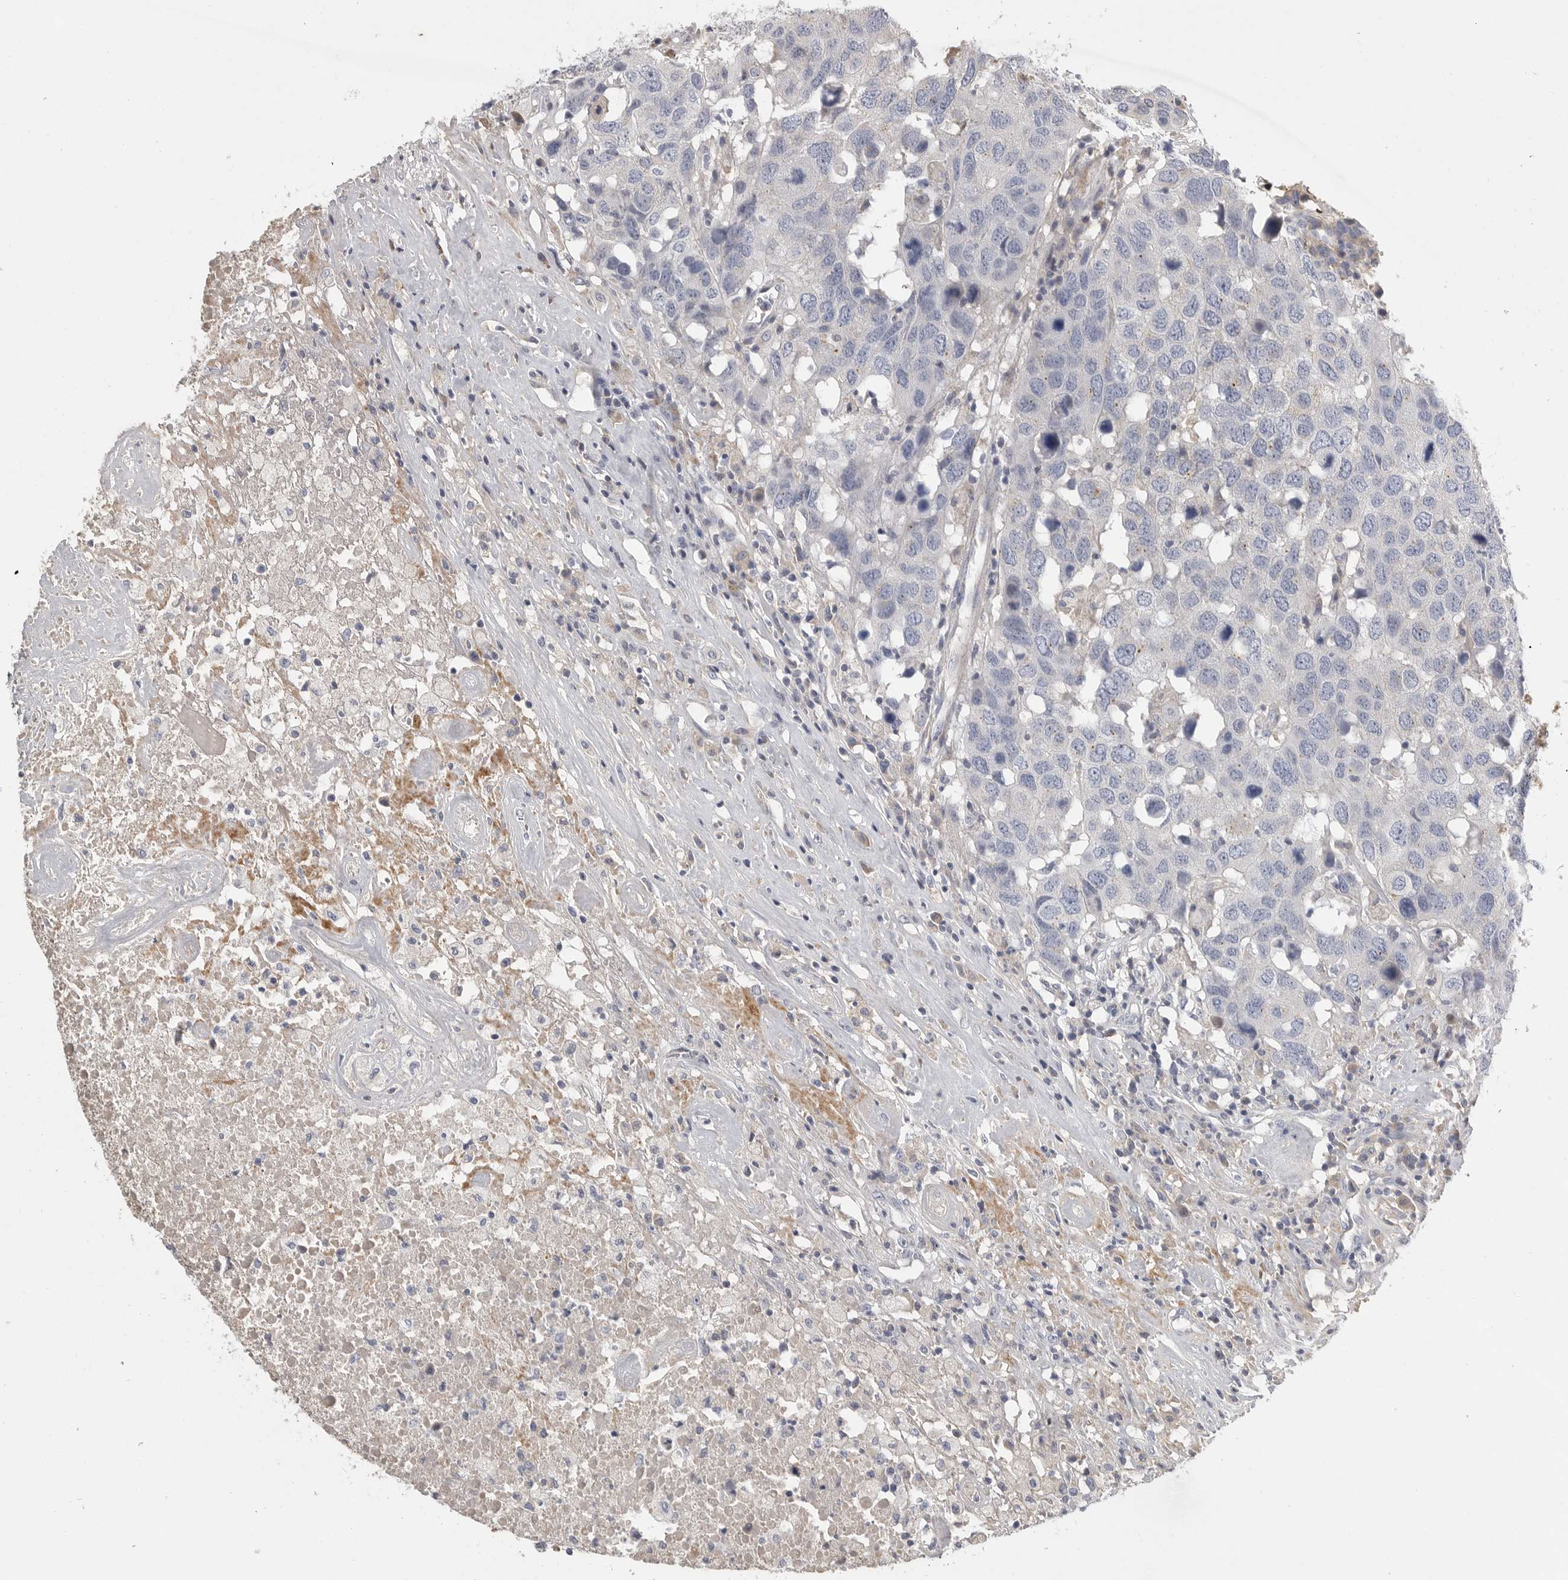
{"staining": {"intensity": "negative", "quantity": "none", "location": "none"}, "tissue": "head and neck cancer", "cell_type": "Tumor cells", "image_type": "cancer", "snomed": [{"axis": "morphology", "description": "Squamous cell carcinoma, NOS"}, {"axis": "topography", "description": "Head-Neck"}], "caption": "Immunohistochemical staining of human squamous cell carcinoma (head and neck) demonstrates no significant expression in tumor cells.", "gene": "SDC3", "patient": {"sex": "male", "age": 66}}